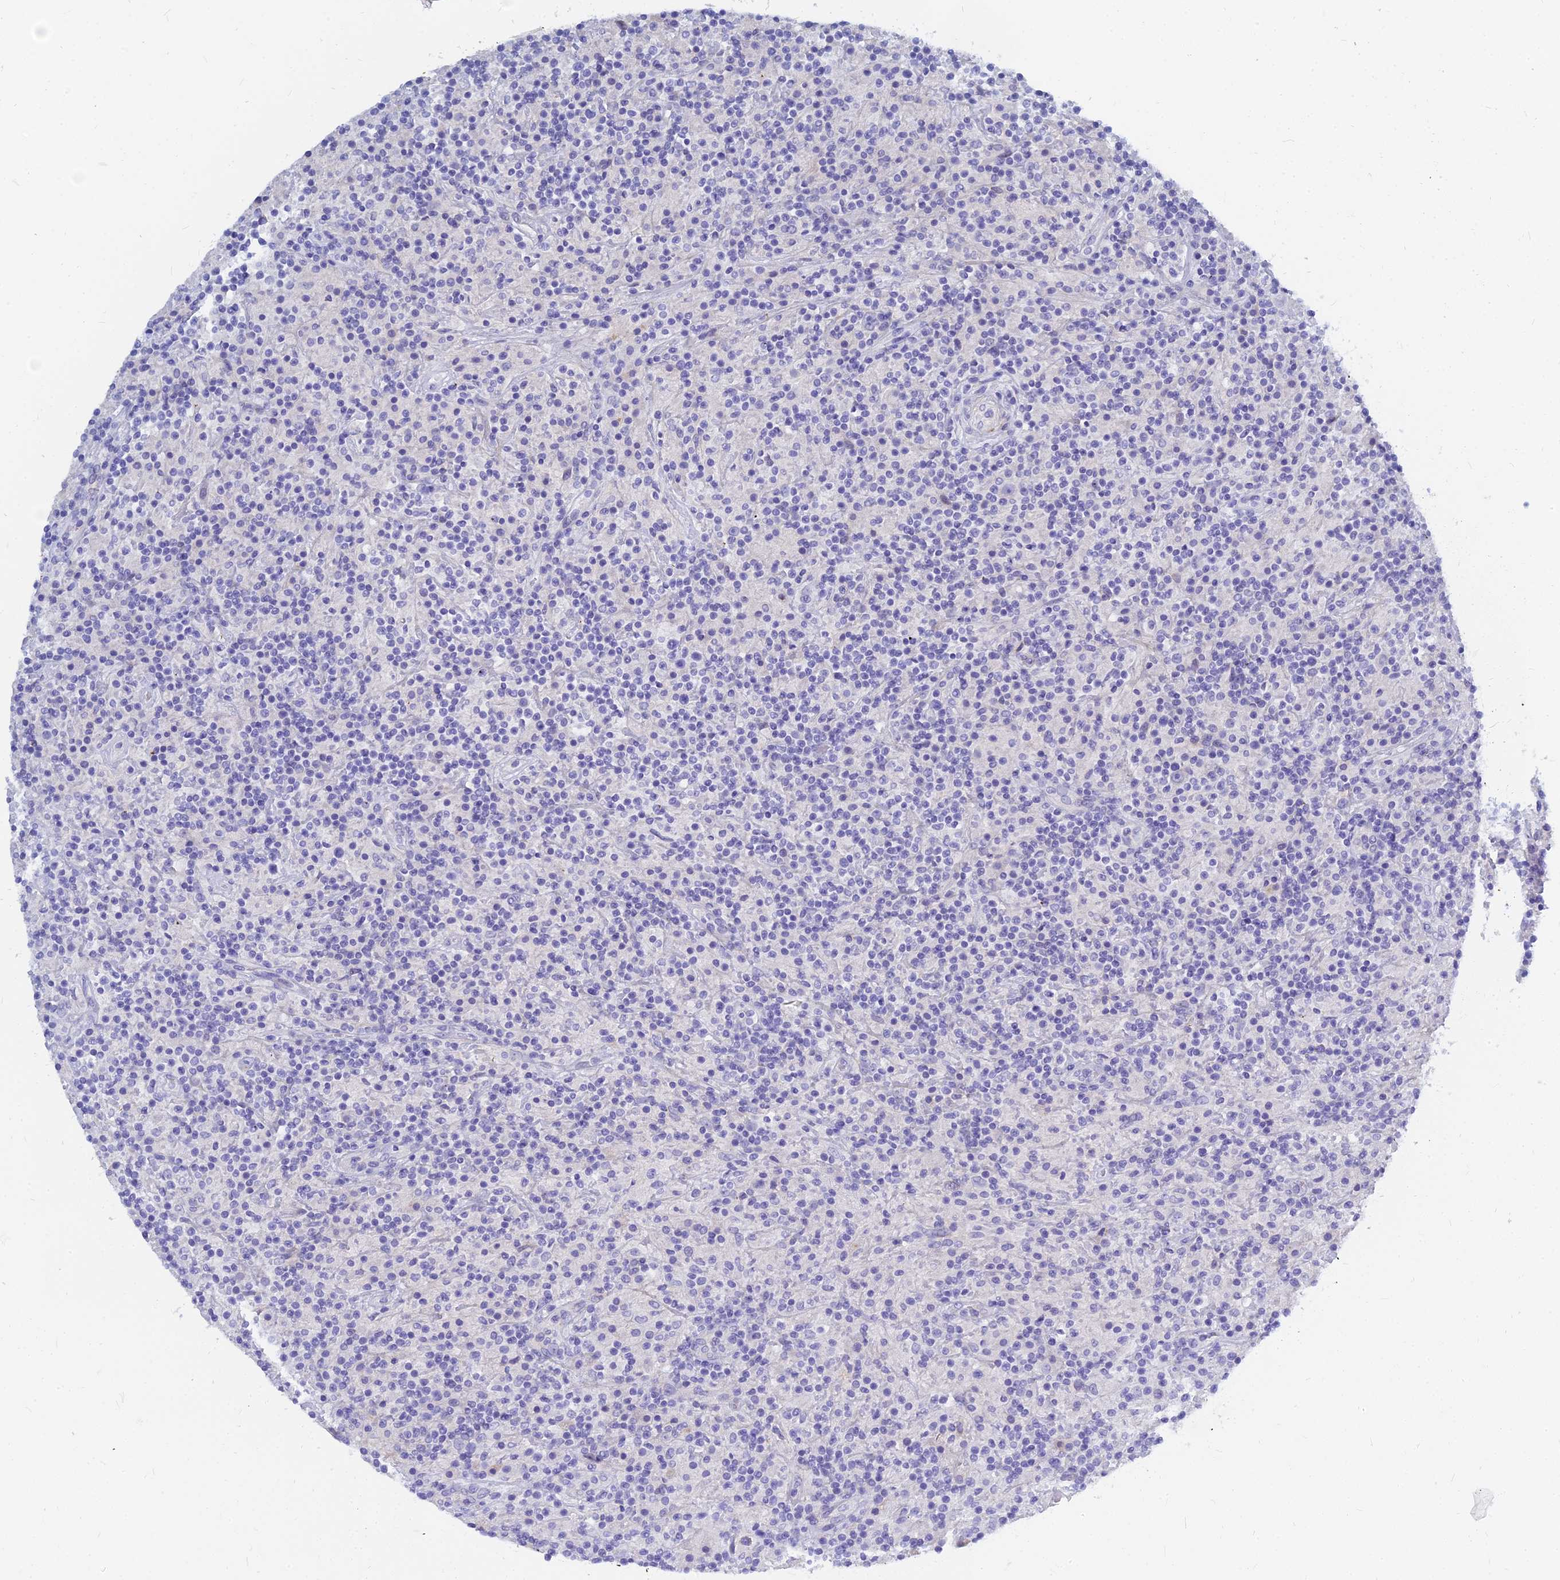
{"staining": {"intensity": "negative", "quantity": "none", "location": "none"}, "tissue": "lymphoma", "cell_type": "Tumor cells", "image_type": "cancer", "snomed": [{"axis": "morphology", "description": "Hodgkin's disease, NOS"}, {"axis": "topography", "description": "Lymph node"}], "caption": "Hodgkin's disease was stained to show a protein in brown. There is no significant staining in tumor cells.", "gene": "ZNF552", "patient": {"sex": "male", "age": 70}}